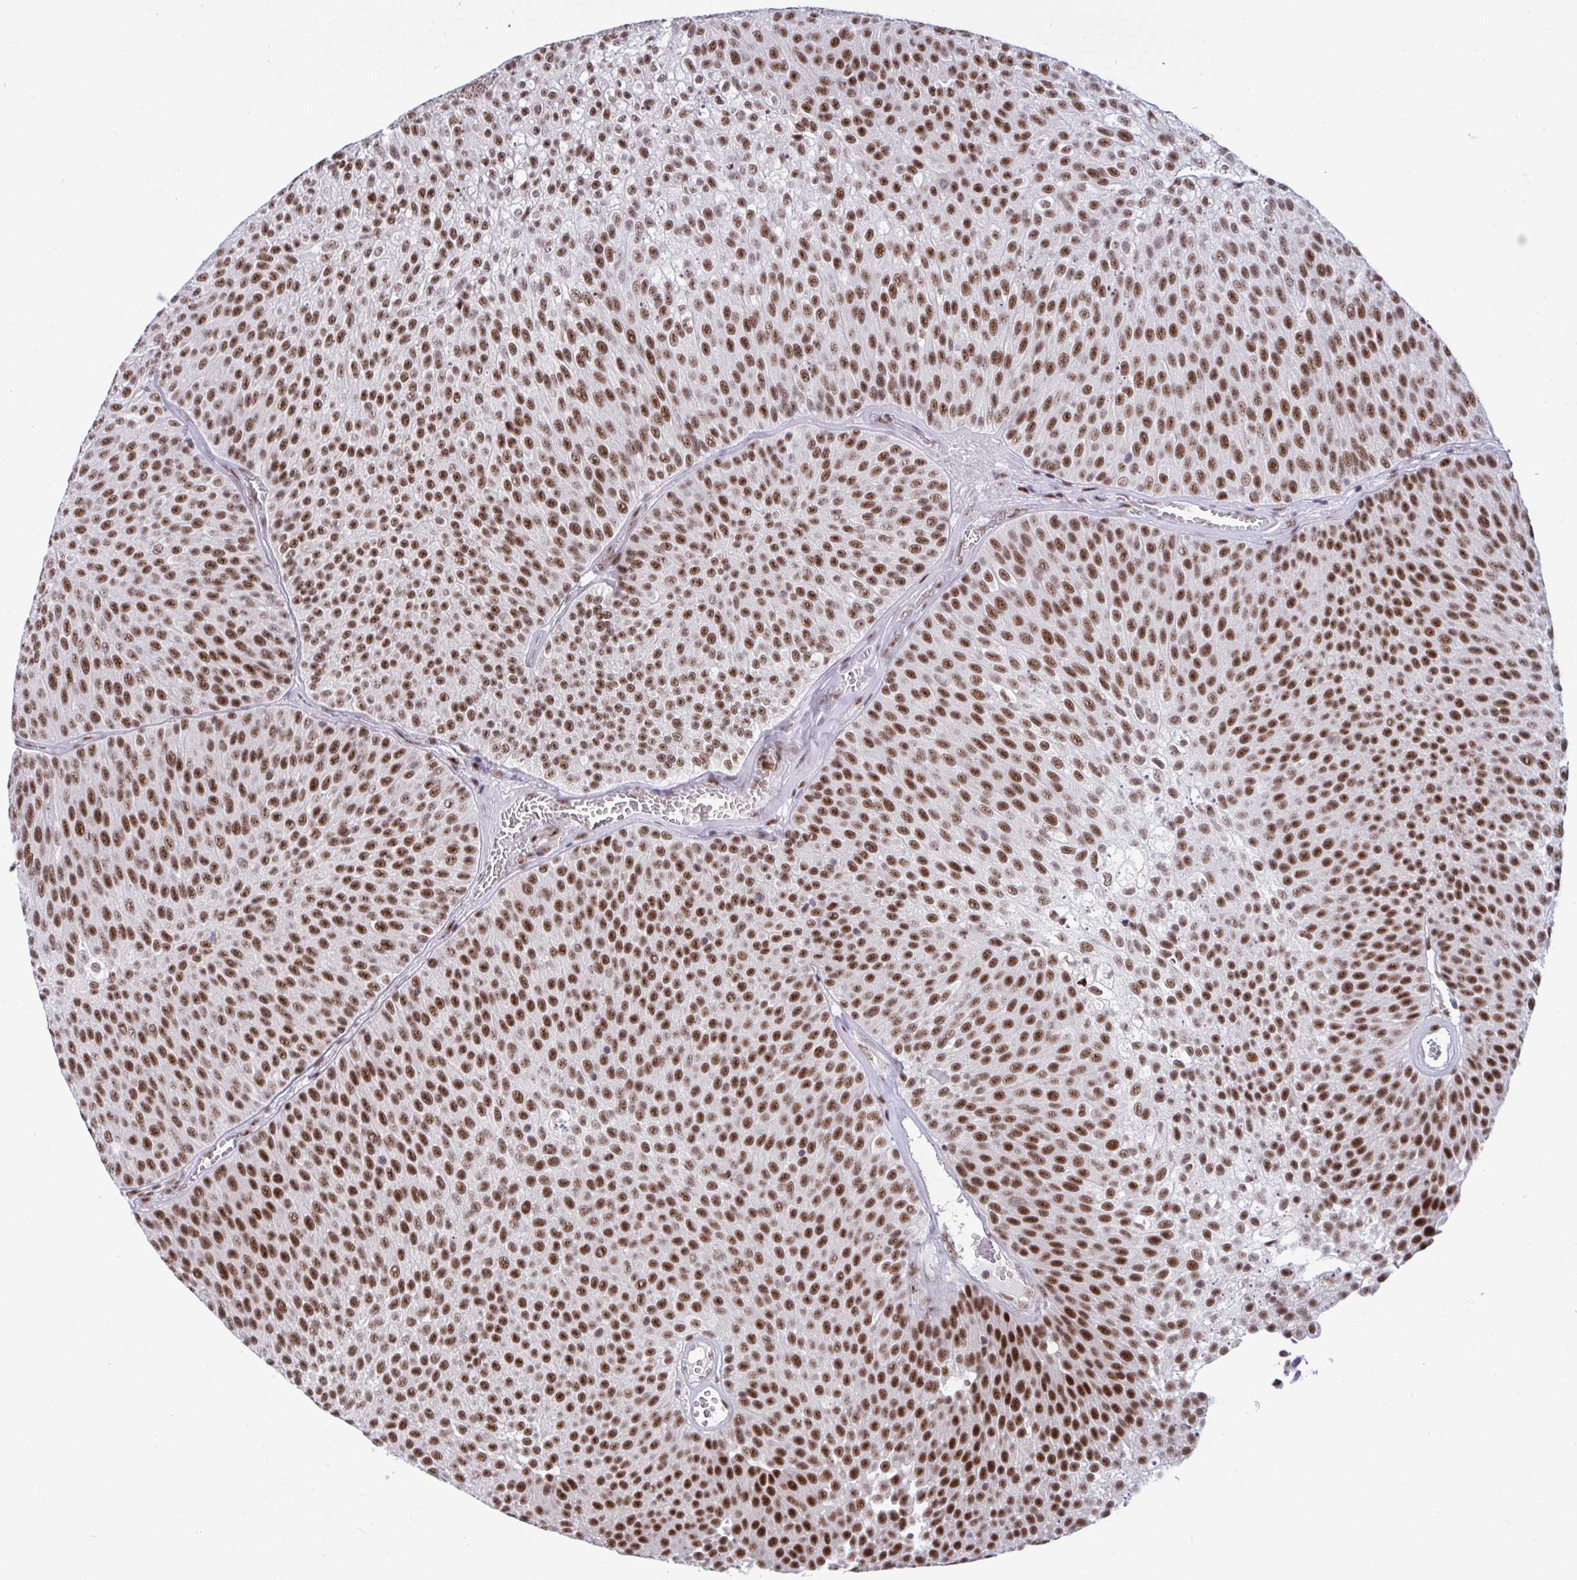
{"staining": {"intensity": "strong", "quantity": ">75%", "location": "nuclear"}, "tissue": "urothelial cancer", "cell_type": "Tumor cells", "image_type": "cancer", "snomed": [{"axis": "morphology", "description": "Urothelial carcinoma, Low grade"}, {"axis": "topography", "description": "Urinary bladder"}], "caption": "IHC micrograph of human low-grade urothelial carcinoma stained for a protein (brown), which demonstrates high levels of strong nuclear positivity in approximately >75% of tumor cells.", "gene": "WBP11", "patient": {"sex": "female", "age": 79}}